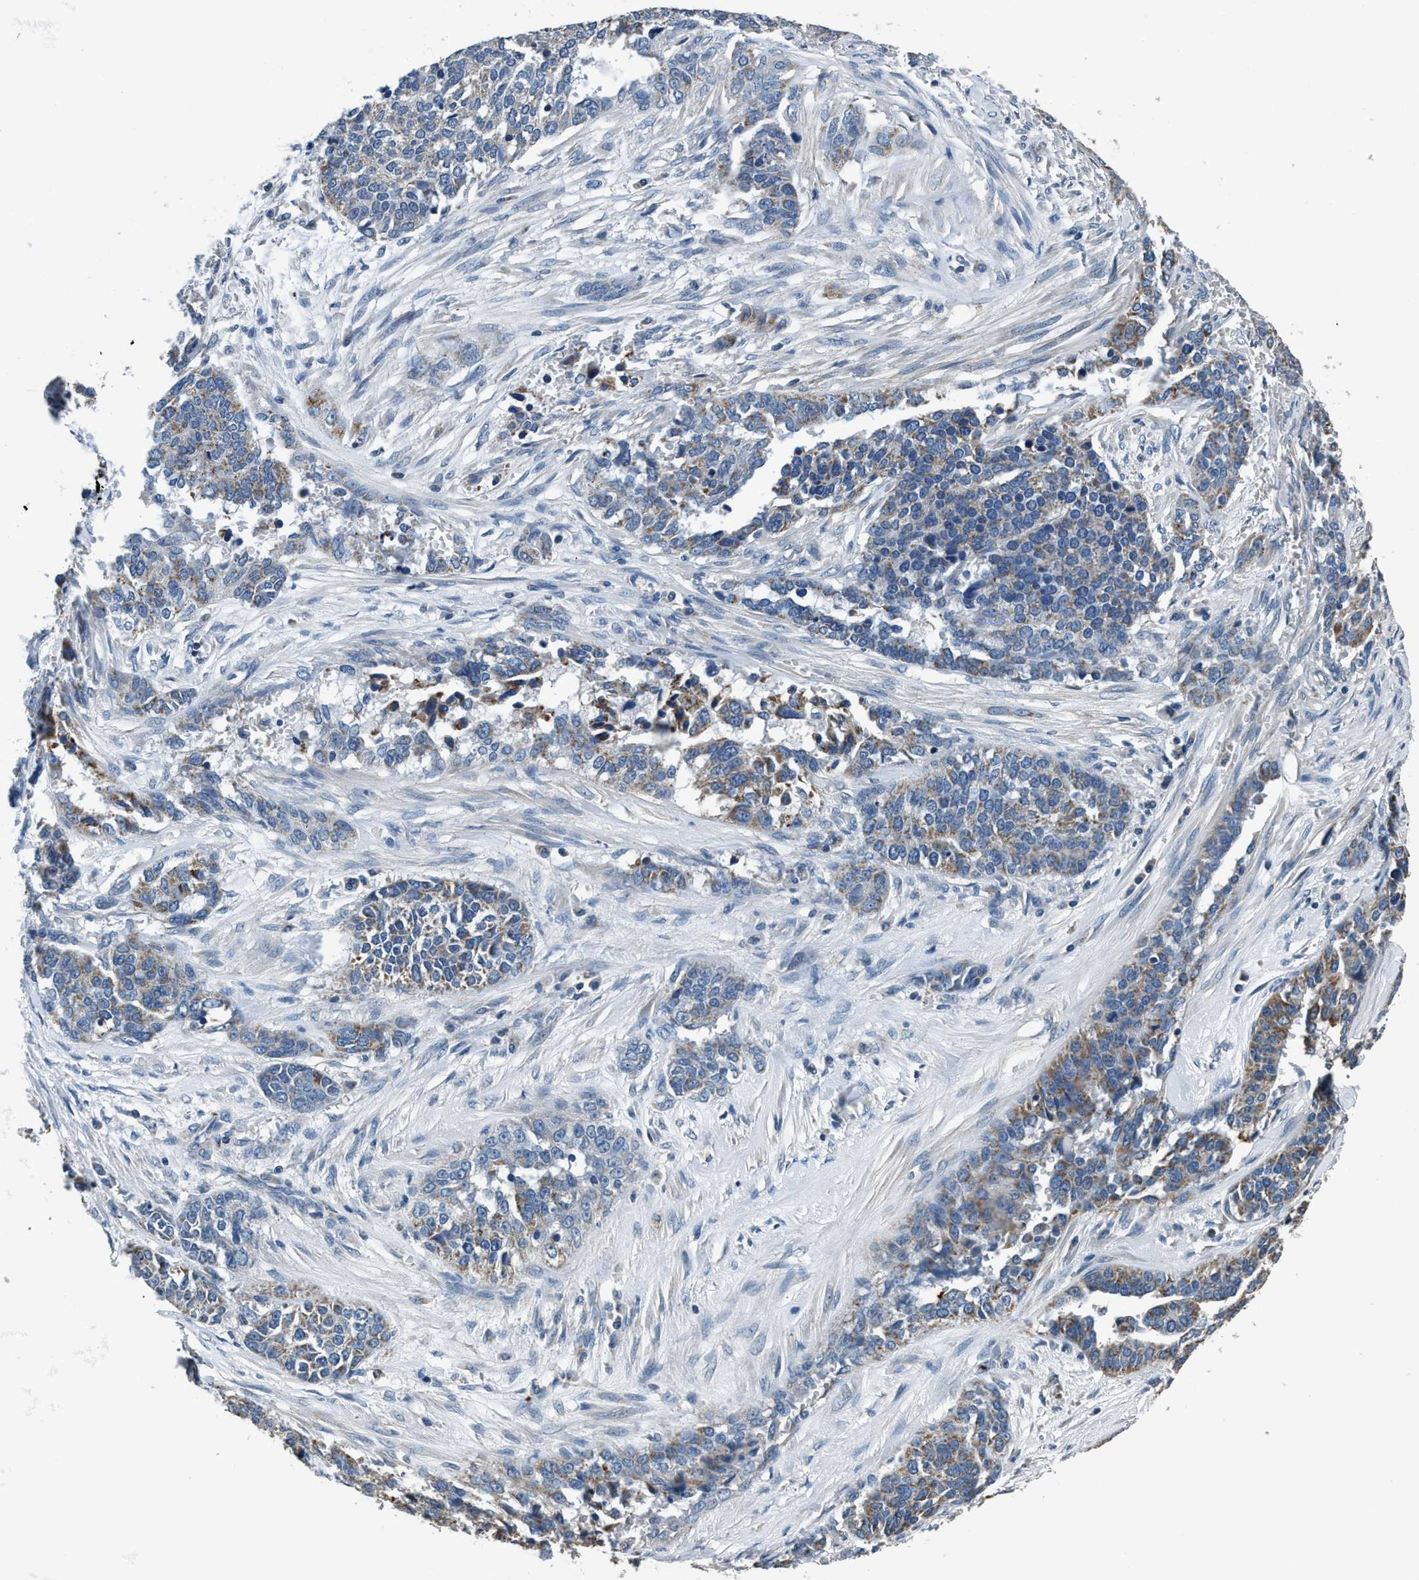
{"staining": {"intensity": "weak", "quantity": "25%-75%", "location": "cytoplasmic/membranous"}, "tissue": "ovarian cancer", "cell_type": "Tumor cells", "image_type": "cancer", "snomed": [{"axis": "morphology", "description": "Cystadenocarcinoma, serous, NOS"}, {"axis": "topography", "description": "Ovary"}], "caption": "Immunohistochemical staining of human ovarian serous cystadenocarcinoma reveals low levels of weak cytoplasmic/membranous protein positivity in about 25%-75% of tumor cells.", "gene": "ANKFN1", "patient": {"sex": "female", "age": 44}}